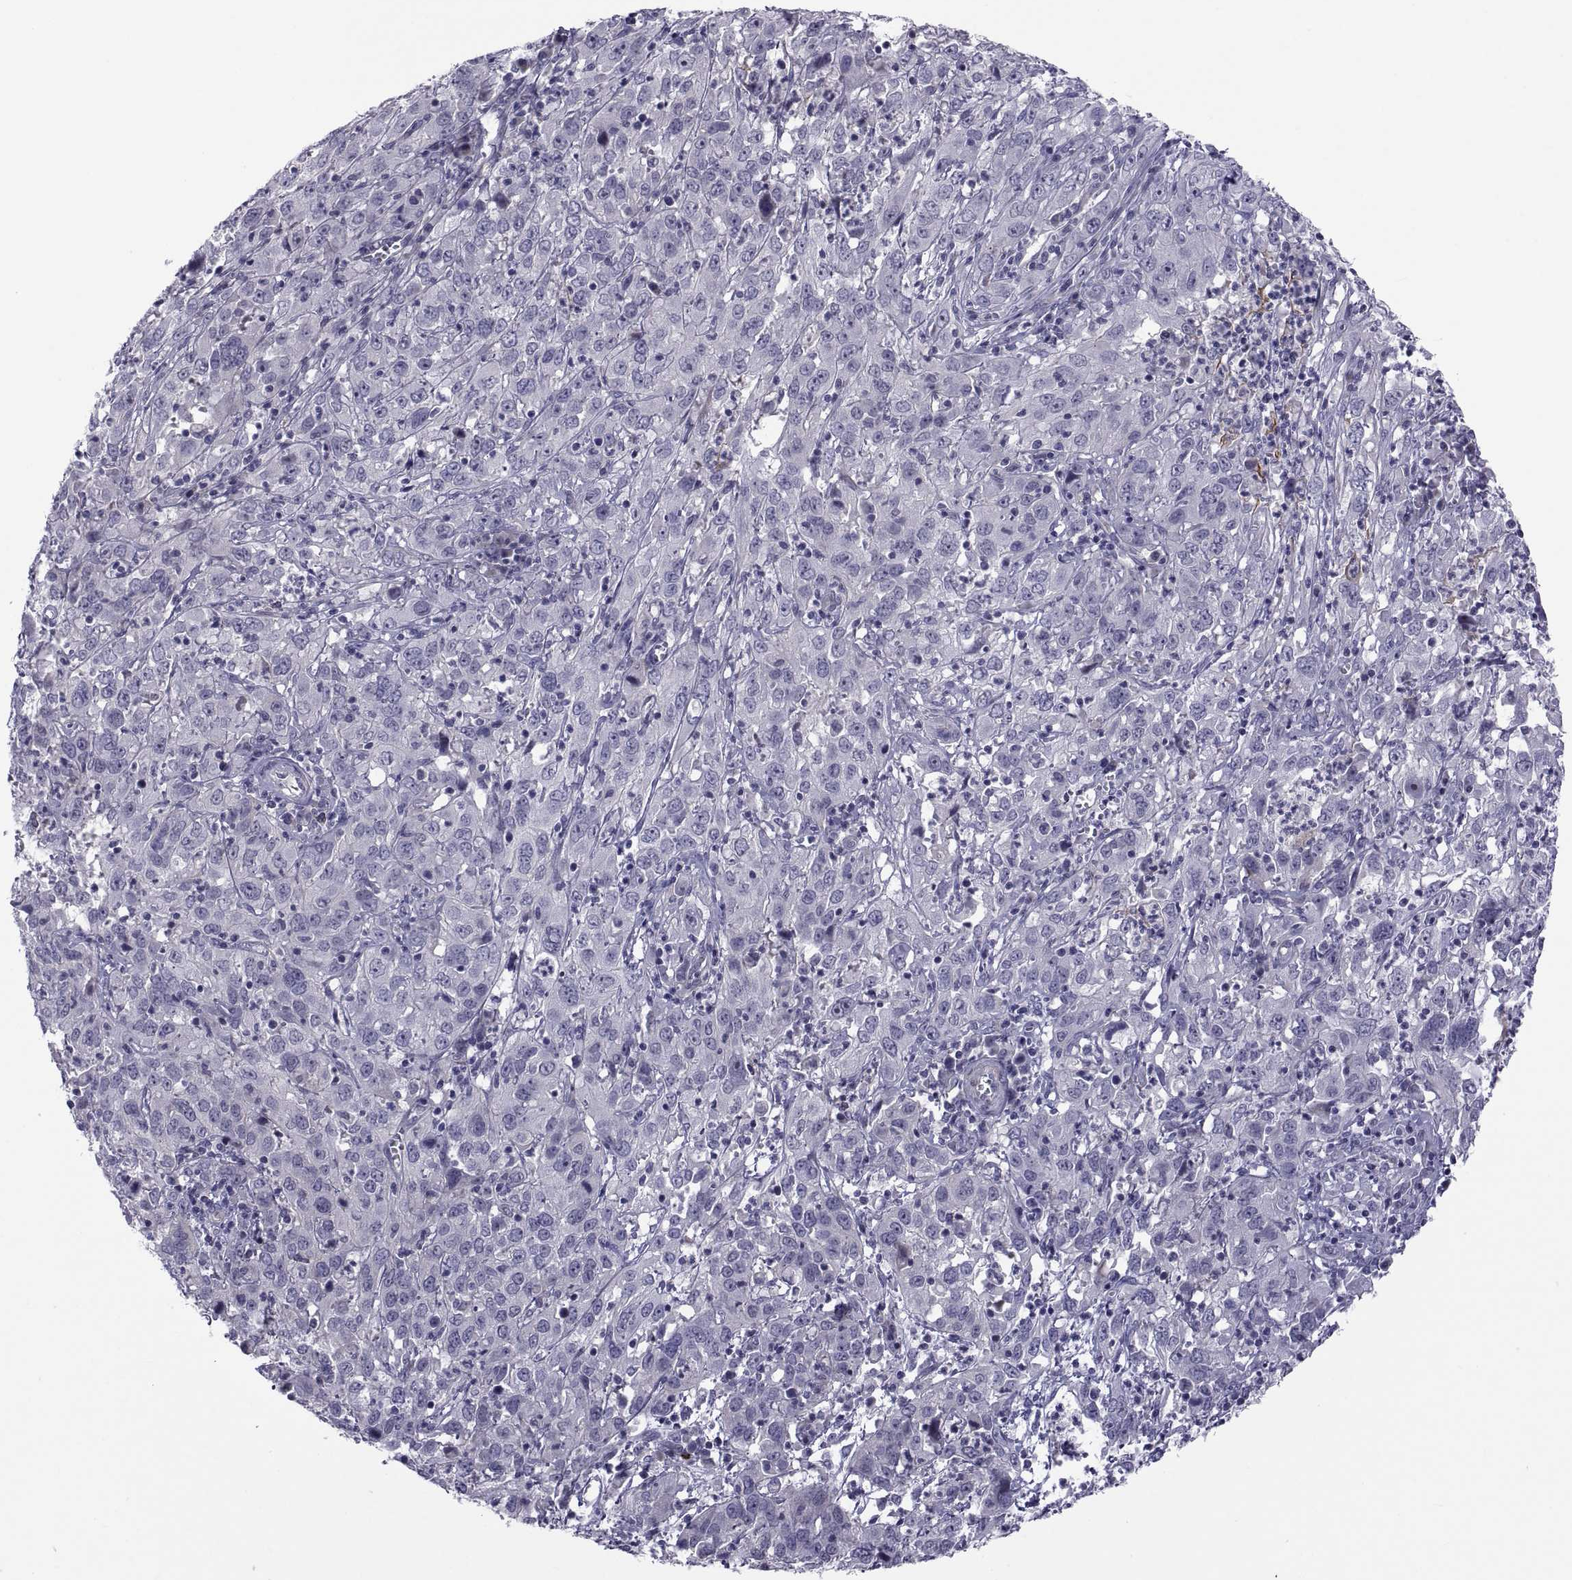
{"staining": {"intensity": "negative", "quantity": "none", "location": "none"}, "tissue": "cervical cancer", "cell_type": "Tumor cells", "image_type": "cancer", "snomed": [{"axis": "morphology", "description": "Squamous cell carcinoma, NOS"}, {"axis": "topography", "description": "Cervix"}], "caption": "Tumor cells are negative for protein expression in human cervical cancer (squamous cell carcinoma).", "gene": "TMEM158", "patient": {"sex": "female", "age": 32}}